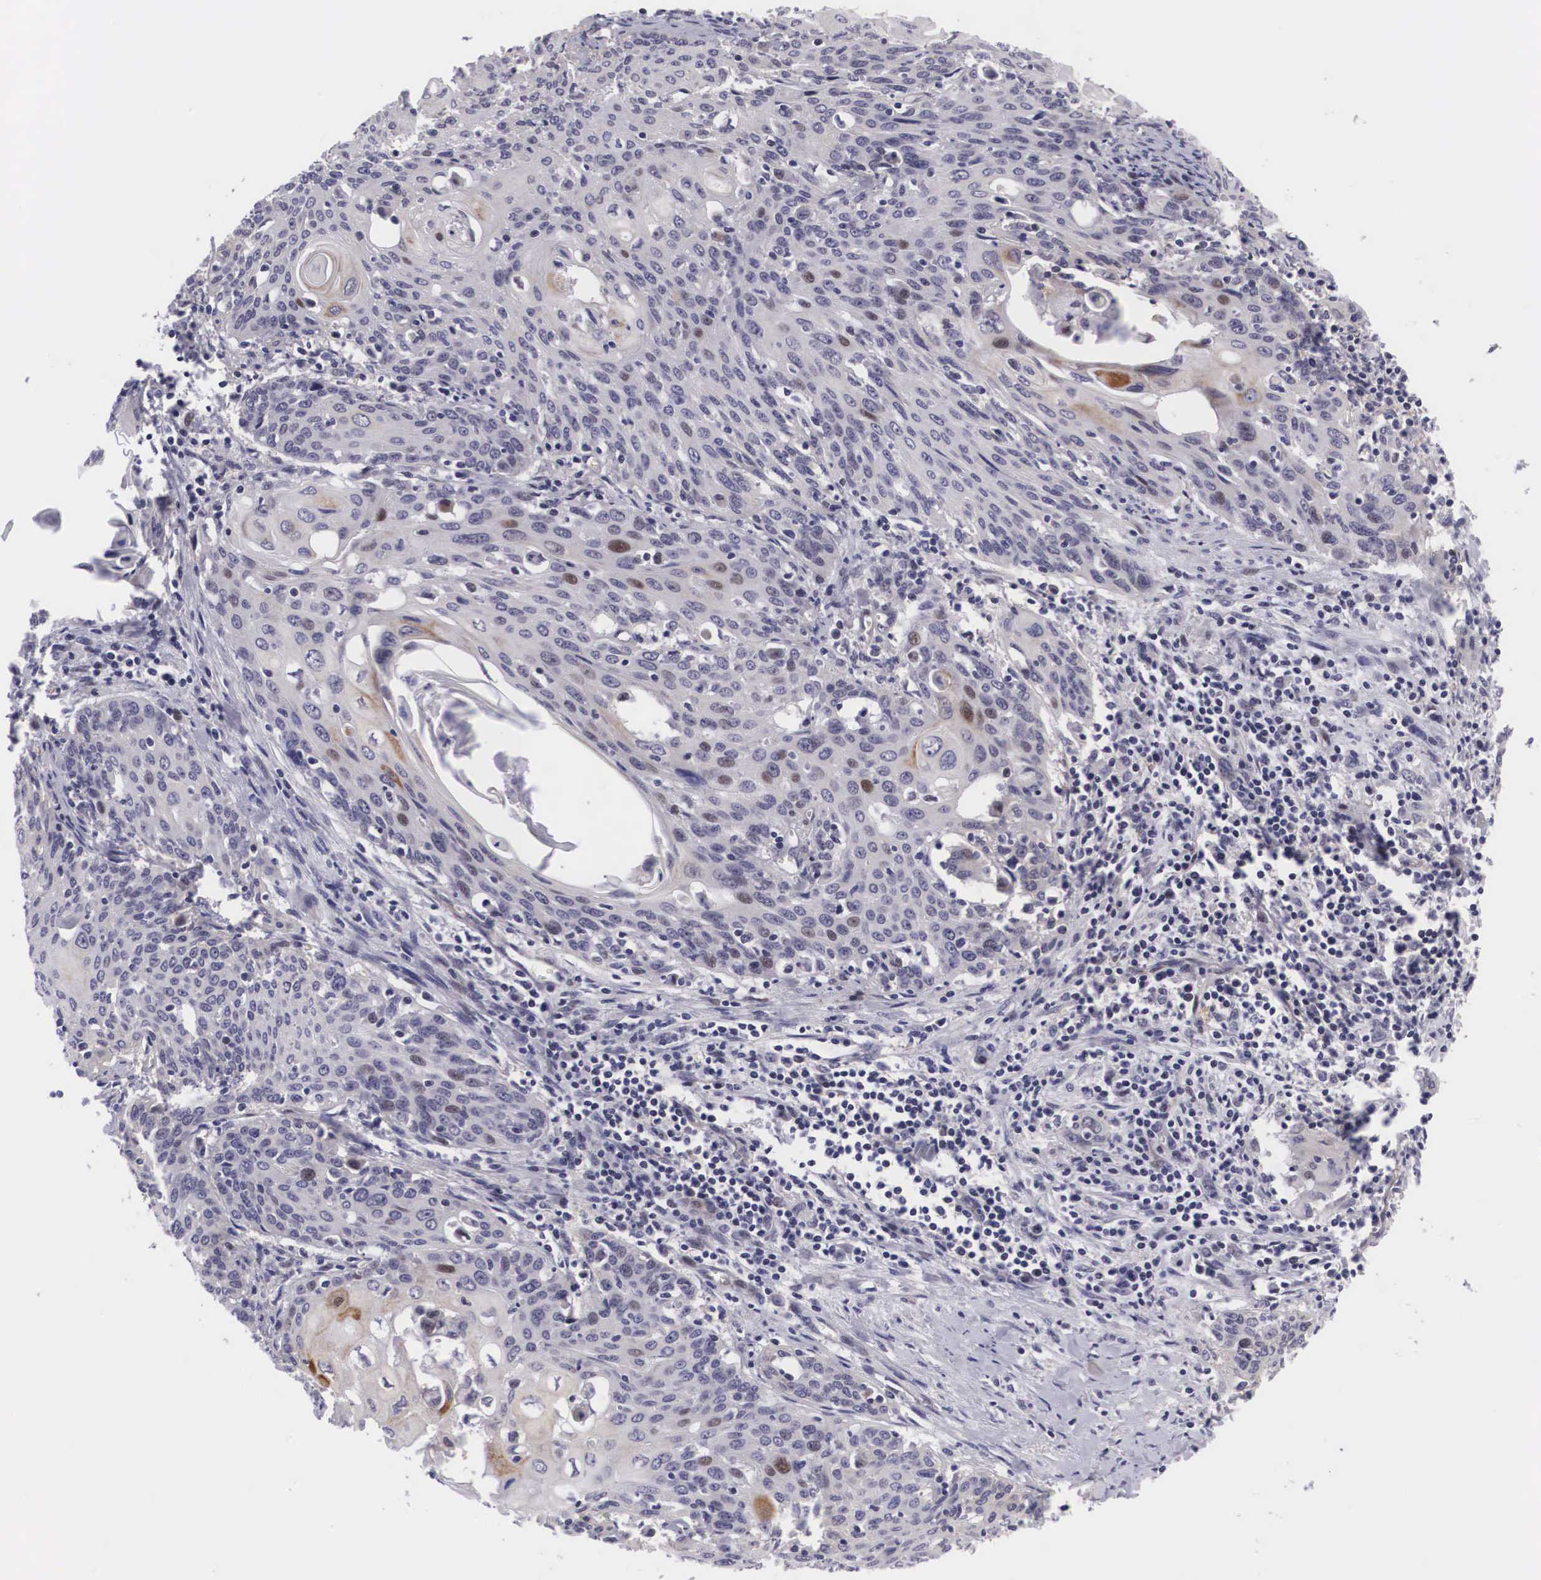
{"staining": {"intensity": "moderate", "quantity": "25%-75%", "location": "cytoplasmic/membranous,nuclear"}, "tissue": "cervical cancer", "cell_type": "Tumor cells", "image_type": "cancer", "snomed": [{"axis": "morphology", "description": "Squamous cell carcinoma, NOS"}, {"axis": "topography", "description": "Cervix"}], "caption": "This micrograph shows immunohistochemistry staining of human cervical cancer, with medium moderate cytoplasmic/membranous and nuclear positivity in approximately 25%-75% of tumor cells.", "gene": "EMID1", "patient": {"sex": "female", "age": 54}}